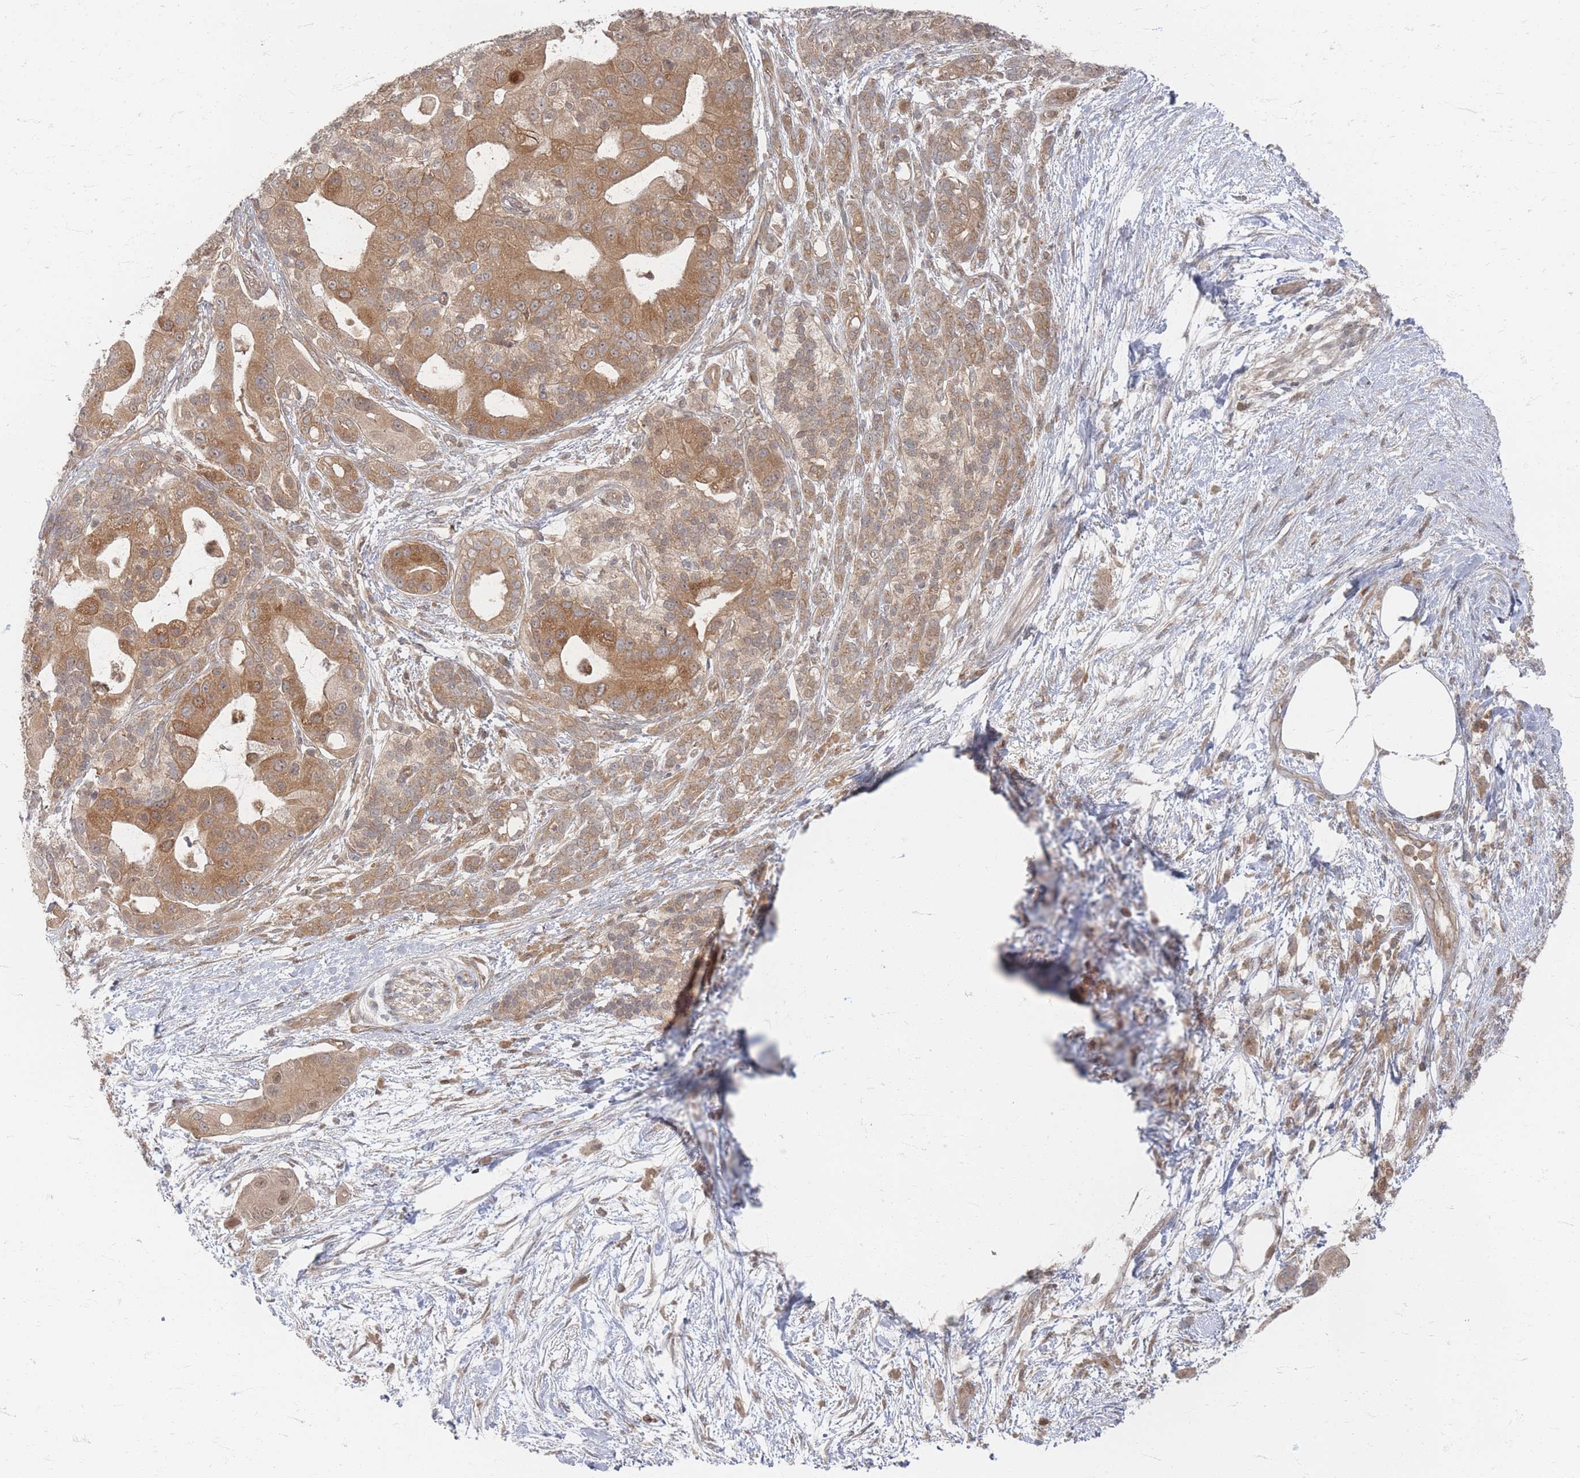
{"staining": {"intensity": "moderate", "quantity": ">75%", "location": "cytoplasmic/membranous"}, "tissue": "pancreatic cancer", "cell_type": "Tumor cells", "image_type": "cancer", "snomed": [{"axis": "morphology", "description": "Adenocarcinoma, NOS"}, {"axis": "topography", "description": "Pancreas"}], "caption": "Adenocarcinoma (pancreatic) stained for a protein (brown) reveals moderate cytoplasmic/membranous positive expression in about >75% of tumor cells.", "gene": "PSMD9", "patient": {"sex": "male", "age": 57}}